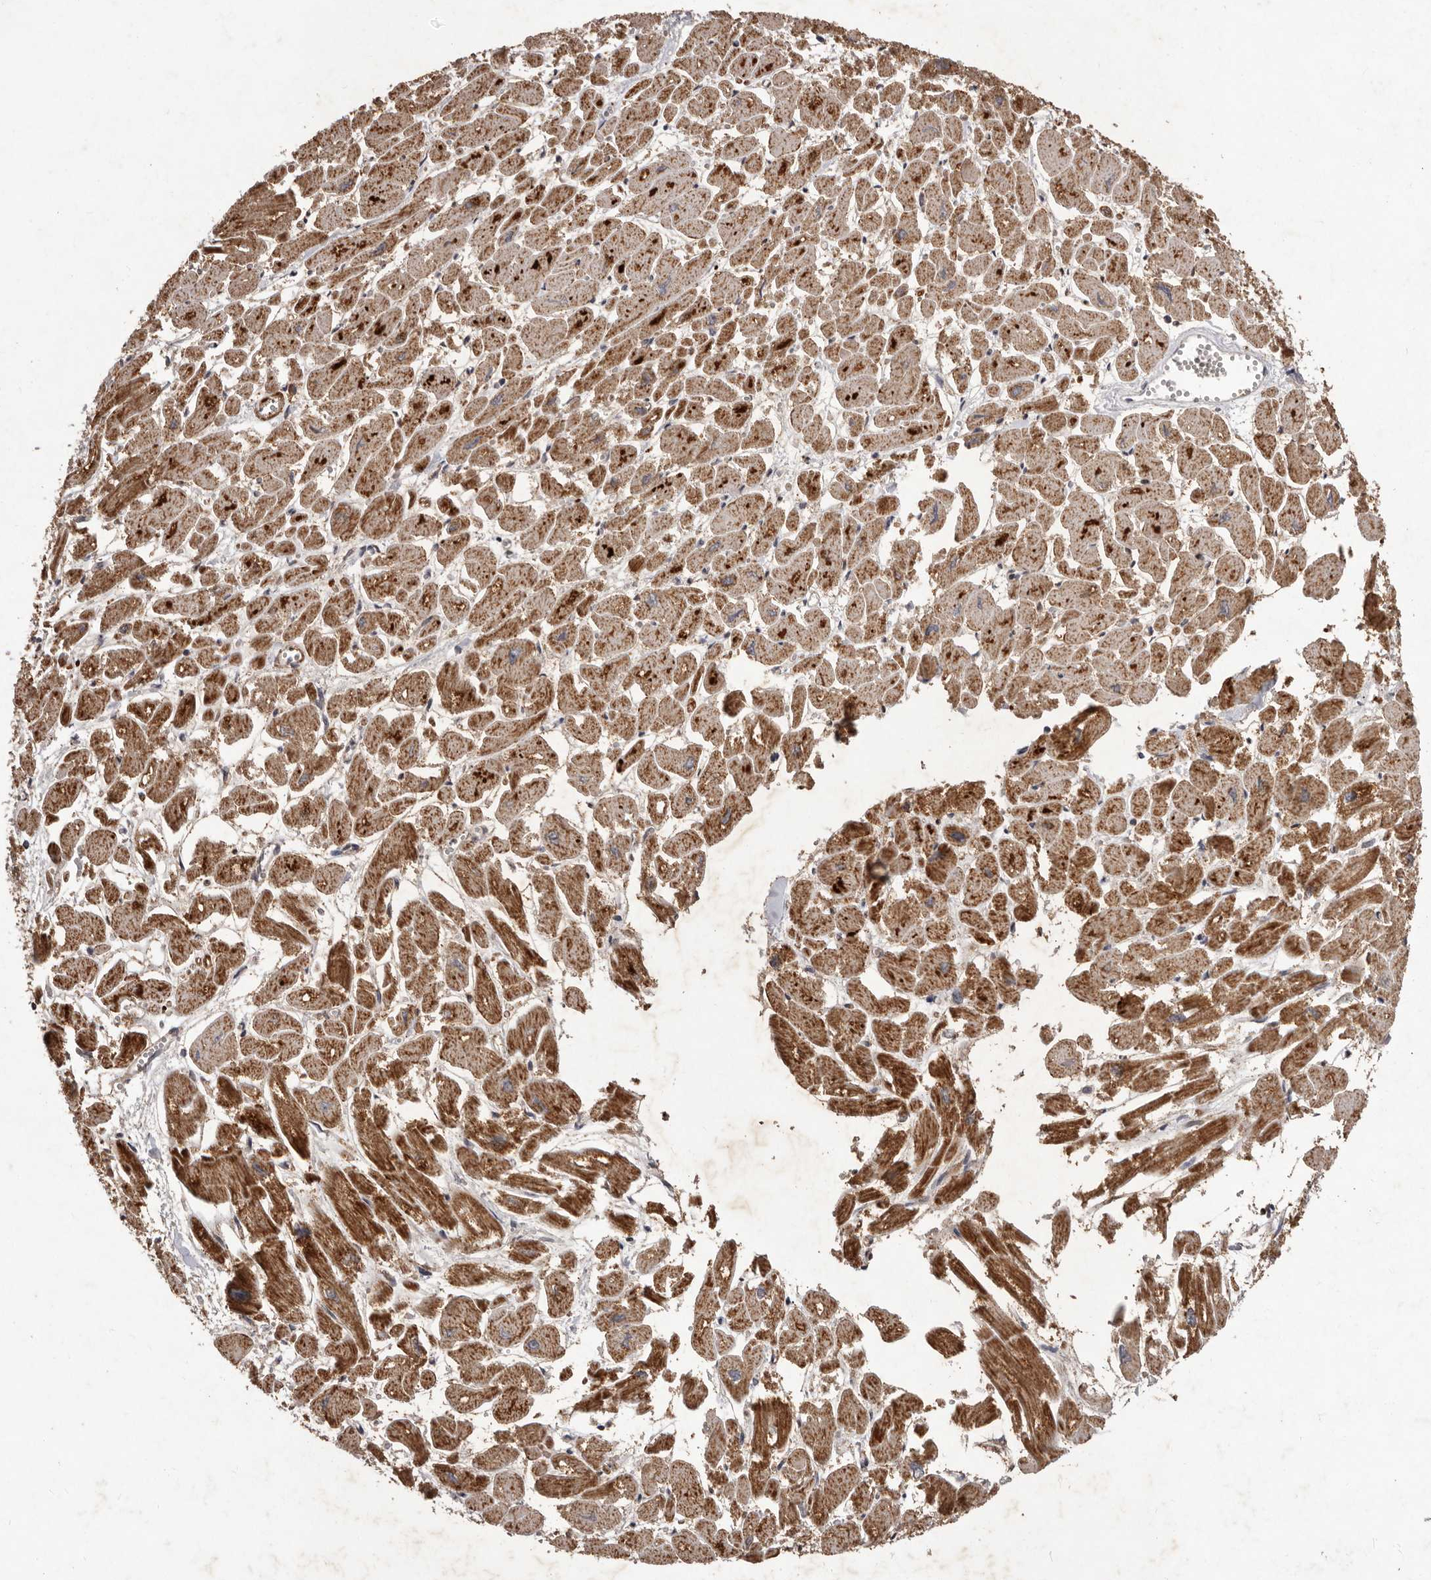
{"staining": {"intensity": "moderate", "quantity": ">75%", "location": "cytoplasmic/membranous"}, "tissue": "heart muscle", "cell_type": "Cardiomyocytes", "image_type": "normal", "snomed": [{"axis": "morphology", "description": "Normal tissue, NOS"}, {"axis": "topography", "description": "Heart"}], "caption": "Cardiomyocytes reveal moderate cytoplasmic/membranous expression in about >75% of cells in unremarkable heart muscle. (brown staining indicates protein expression, while blue staining denotes nuclei).", "gene": "CXCL14", "patient": {"sex": "male", "age": 54}}